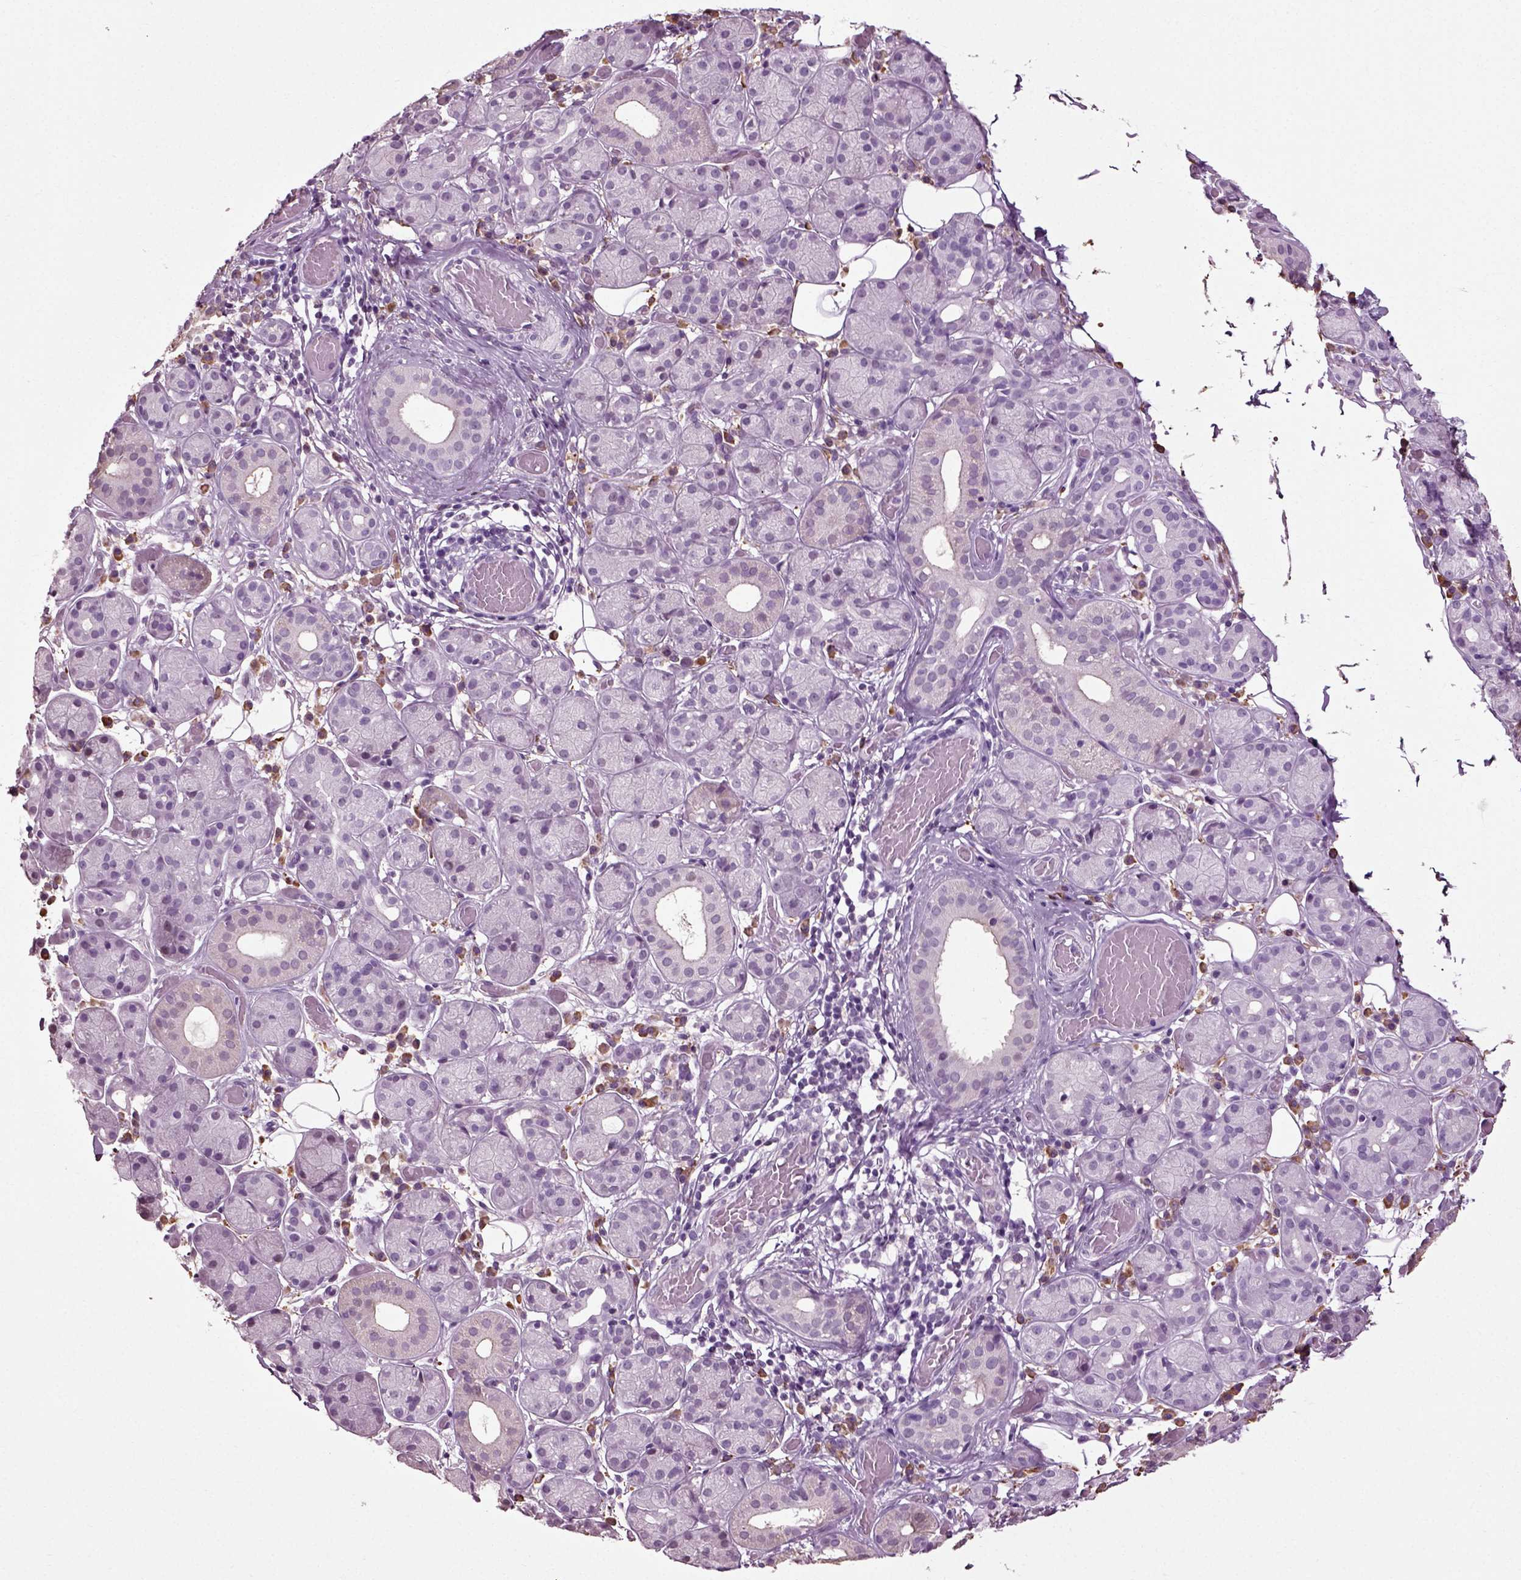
{"staining": {"intensity": "negative", "quantity": "none", "location": "none"}, "tissue": "salivary gland", "cell_type": "Glandular cells", "image_type": "normal", "snomed": [{"axis": "morphology", "description": "Normal tissue, NOS"}, {"axis": "topography", "description": "Salivary gland"}, {"axis": "topography", "description": "Peripheral nerve tissue"}], "caption": "Immunohistochemistry micrograph of benign salivary gland: human salivary gland stained with DAB demonstrates no significant protein expression in glandular cells.", "gene": "SLC26A8", "patient": {"sex": "male", "age": 71}}